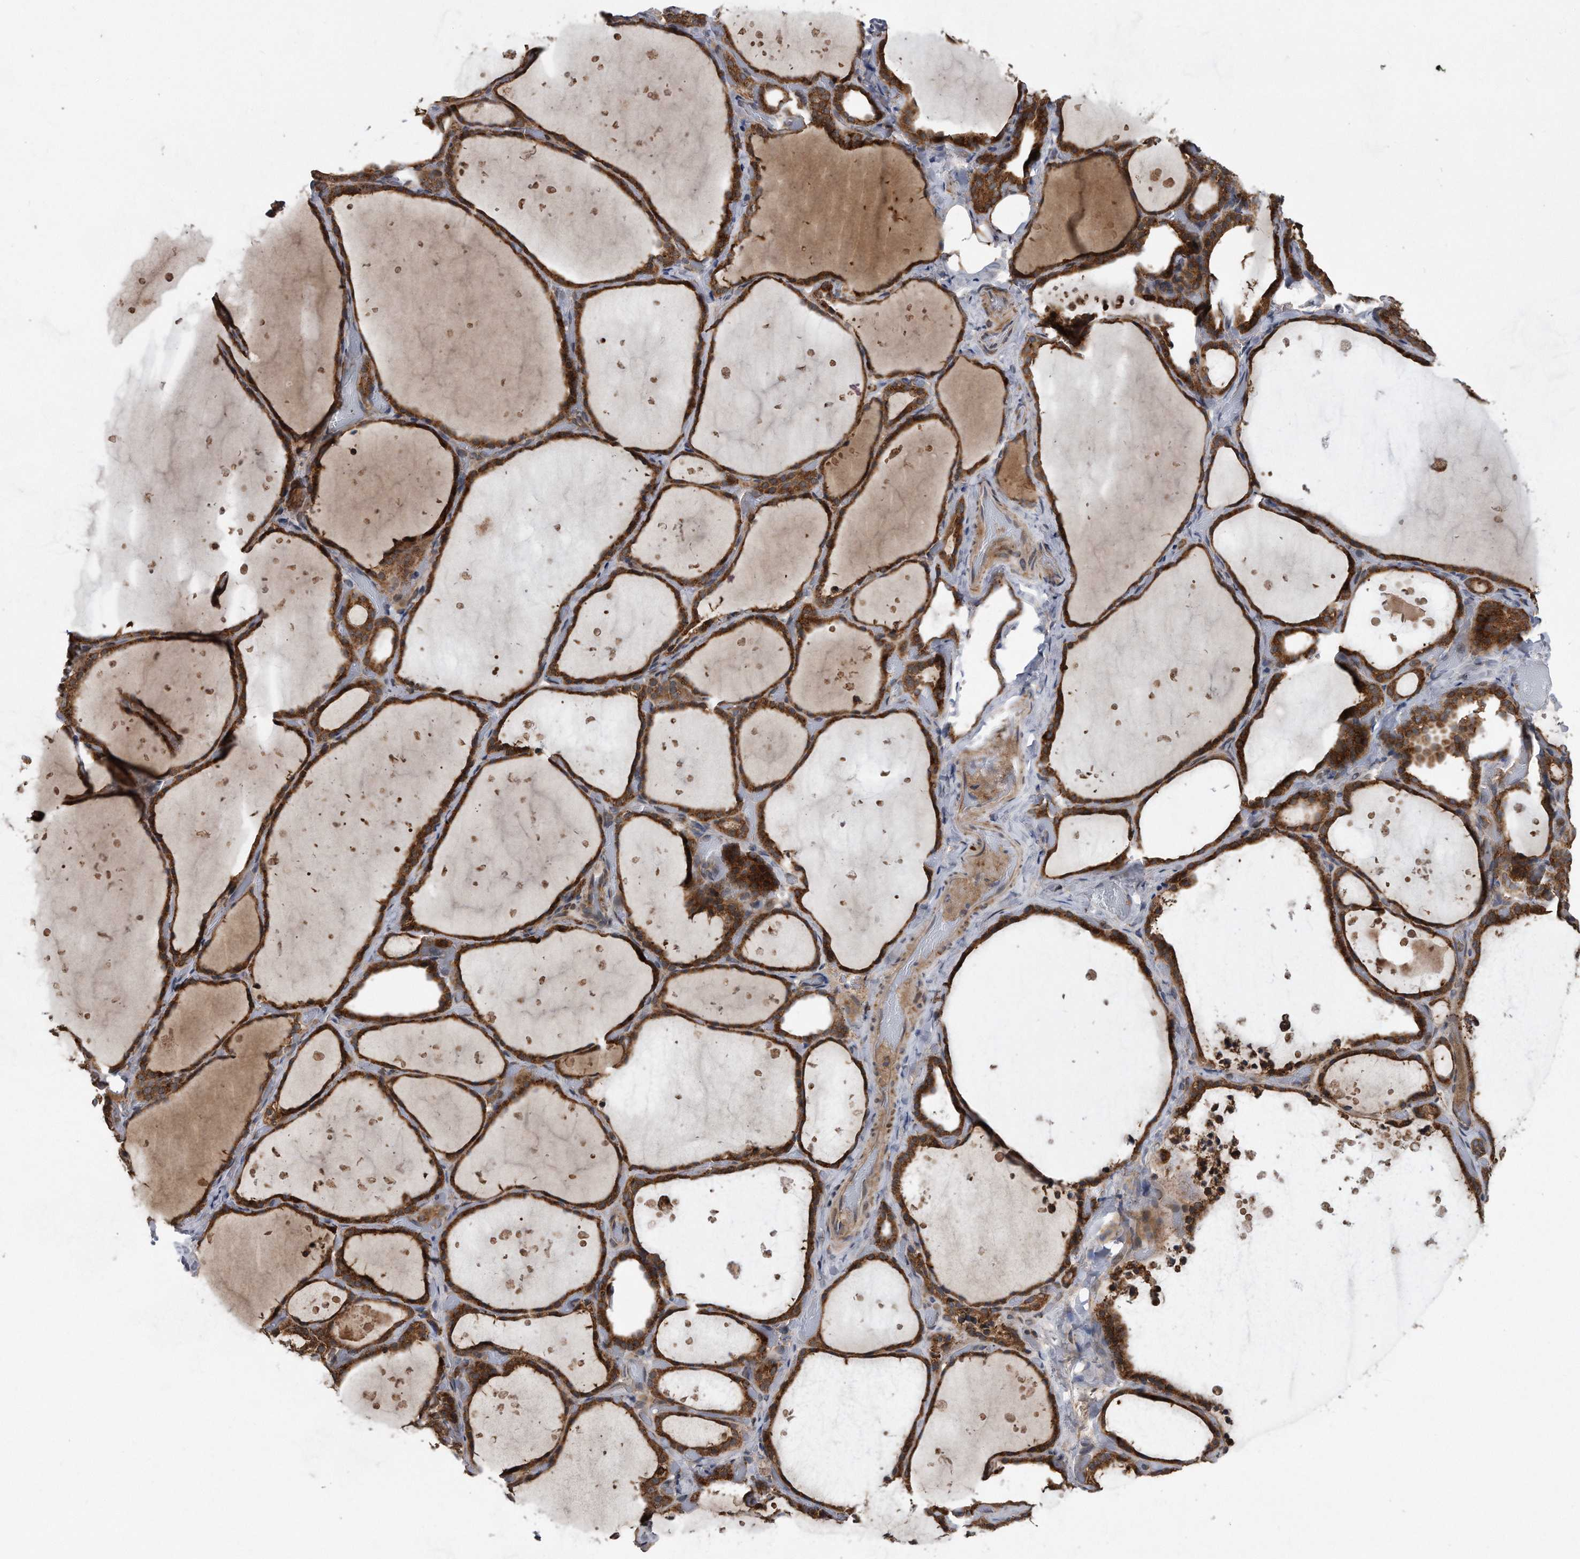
{"staining": {"intensity": "strong", "quantity": ">75%", "location": "cytoplasmic/membranous"}, "tissue": "thyroid gland", "cell_type": "Glandular cells", "image_type": "normal", "snomed": [{"axis": "morphology", "description": "Normal tissue, NOS"}, {"axis": "topography", "description": "Thyroid gland"}], "caption": "Protein expression by immunohistochemistry shows strong cytoplasmic/membranous expression in approximately >75% of glandular cells in unremarkable thyroid gland.", "gene": "ALPK2", "patient": {"sex": "female", "age": 44}}